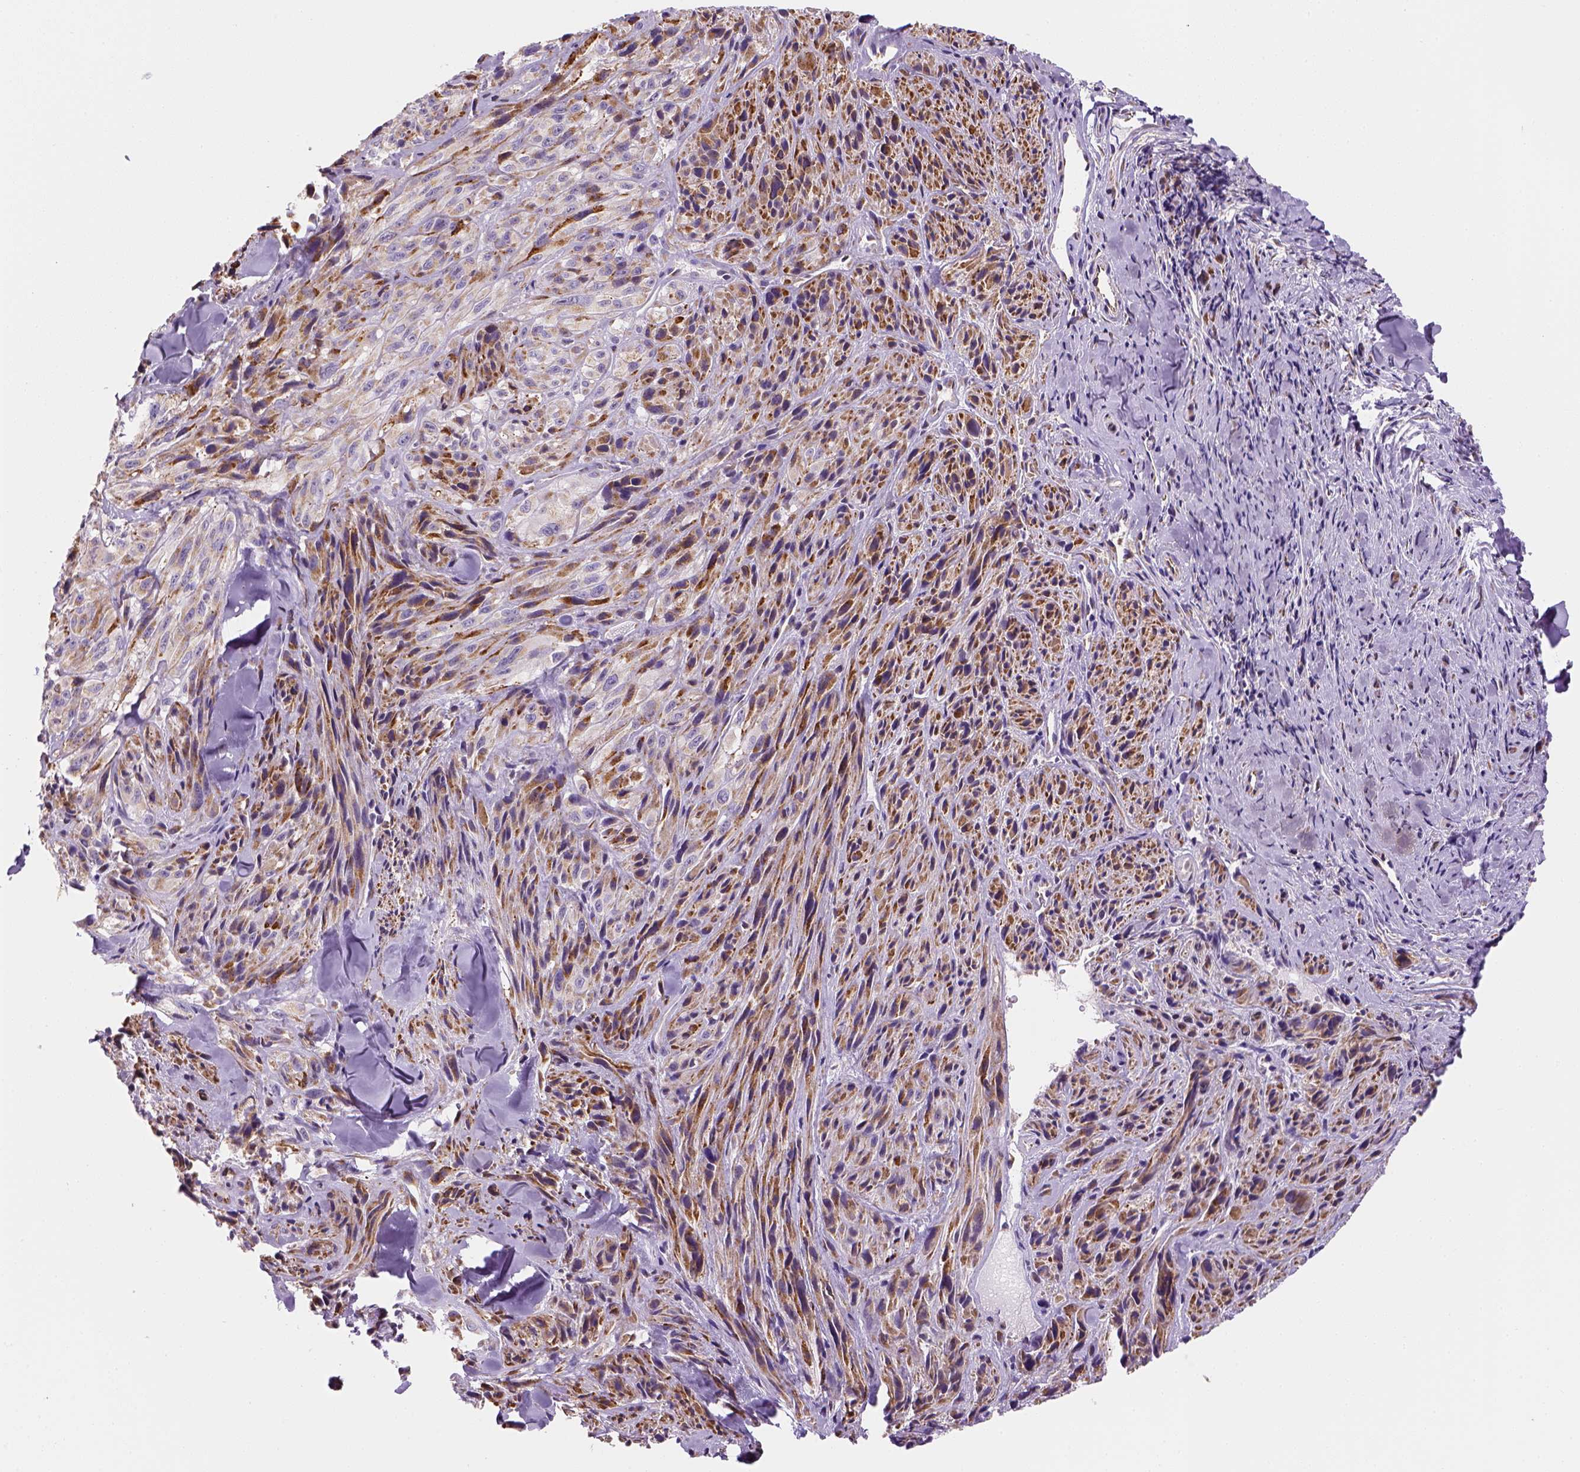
{"staining": {"intensity": "moderate", "quantity": ">75%", "location": "cytoplasmic/membranous"}, "tissue": "melanoma", "cell_type": "Tumor cells", "image_type": "cancer", "snomed": [{"axis": "morphology", "description": "Malignant melanoma, NOS"}, {"axis": "topography", "description": "Skin"}], "caption": "An immunohistochemistry (IHC) image of tumor tissue is shown. Protein staining in brown labels moderate cytoplasmic/membranous positivity in malignant melanoma within tumor cells. The protein is stained brown, and the nuclei are stained in blue (DAB (3,3'-diaminobenzidine) IHC with brightfield microscopy, high magnification).", "gene": "CES2", "patient": {"sex": "male", "age": 67}}